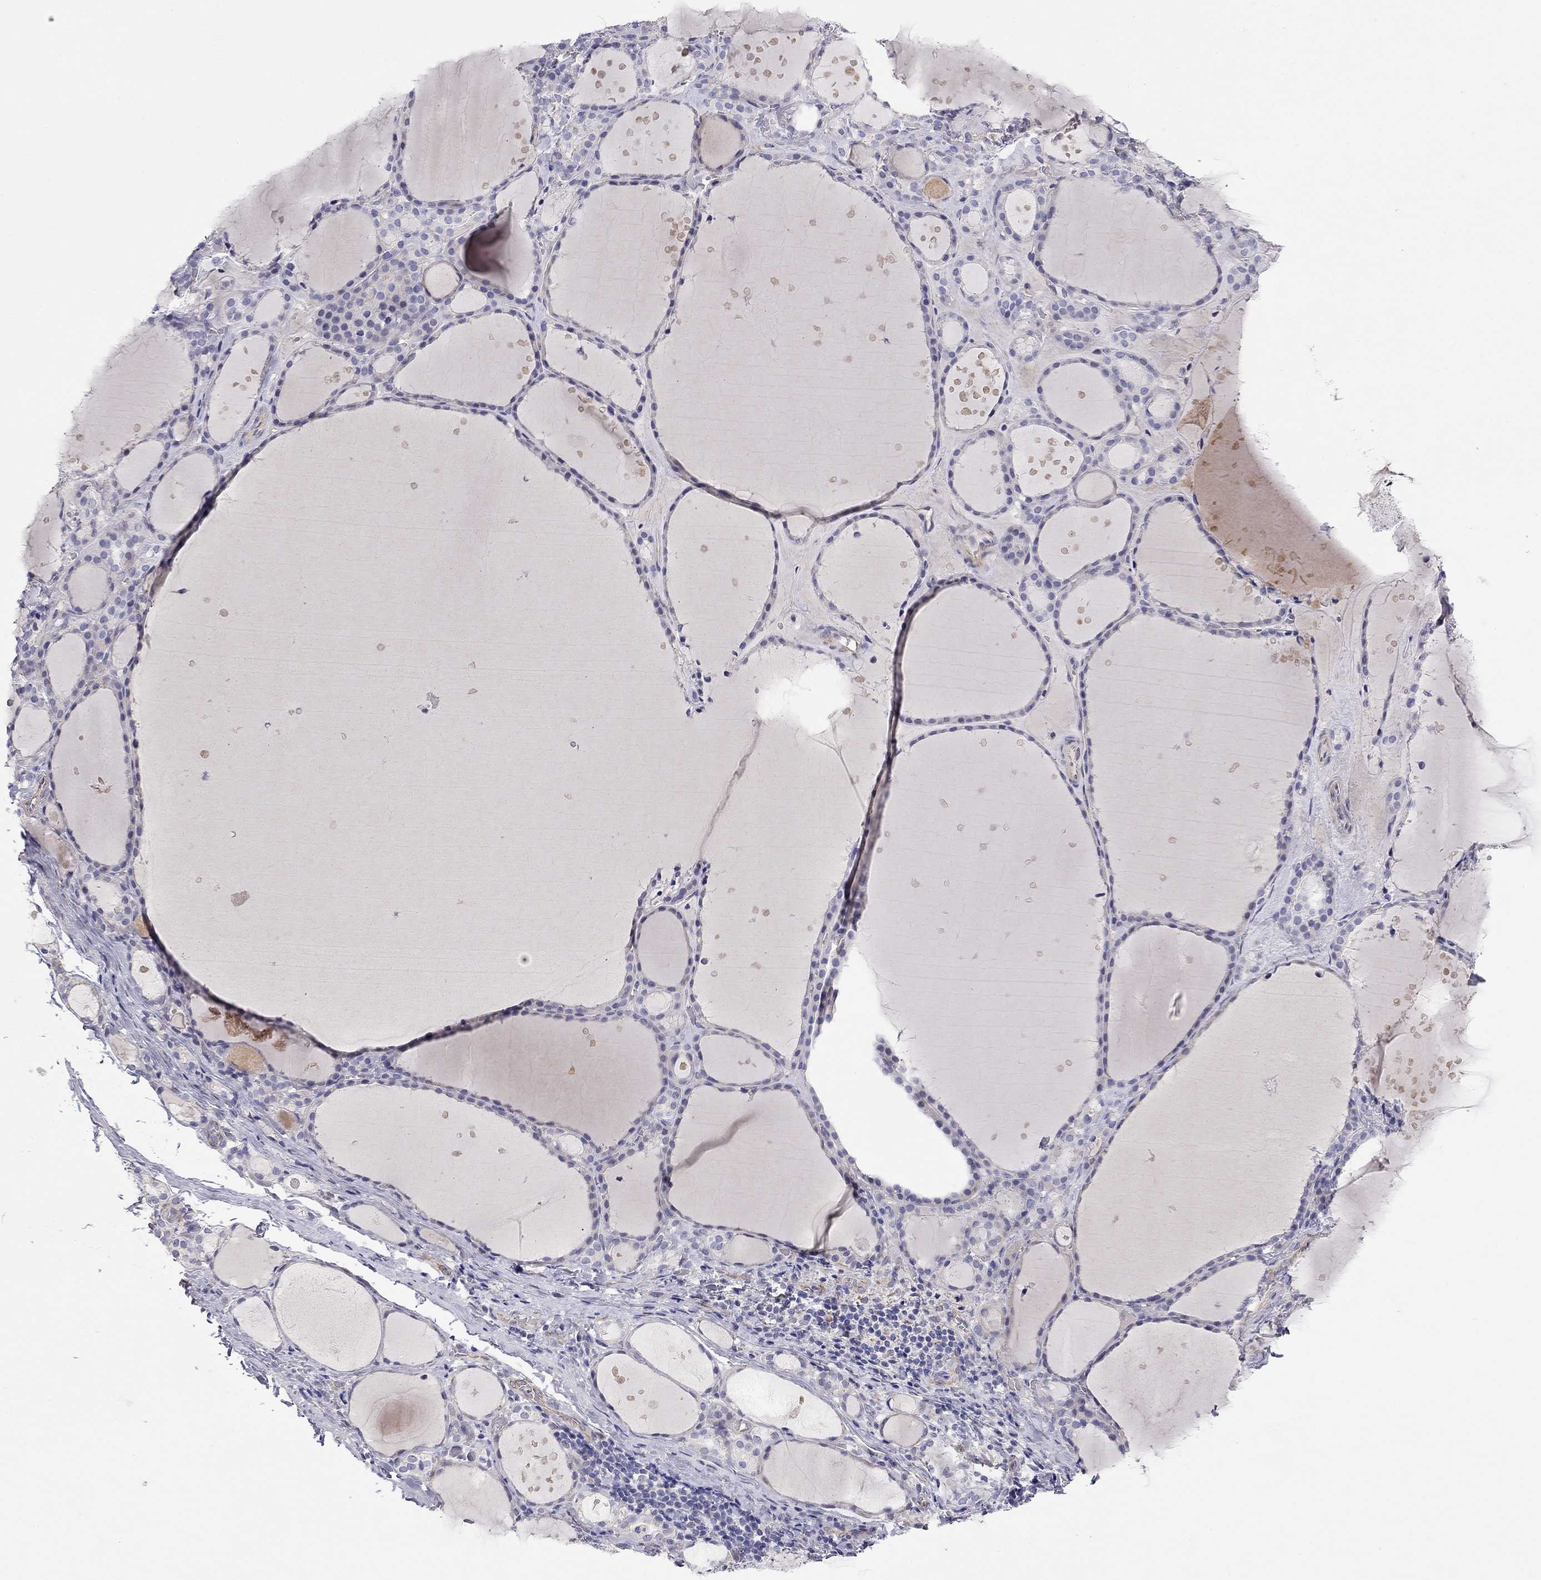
{"staining": {"intensity": "negative", "quantity": "none", "location": "none"}, "tissue": "thyroid gland", "cell_type": "Glandular cells", "image_type": "normal", "snomed": [{"axis": "morphology", "description": "Normal tissue, NOS"}, {"axis": "topography", "description": "Thyroid gland"}], "caption": "Unremarkable thyroid gland was stained to show a protein in brown. There is no significant staining in glandular cells. (DAB (3,3'-diaminobenzidine) immunohistochemistry (IHC), high magnification).", "gene": "RTL1", "patient": {"sex": "male", "age": 68}}